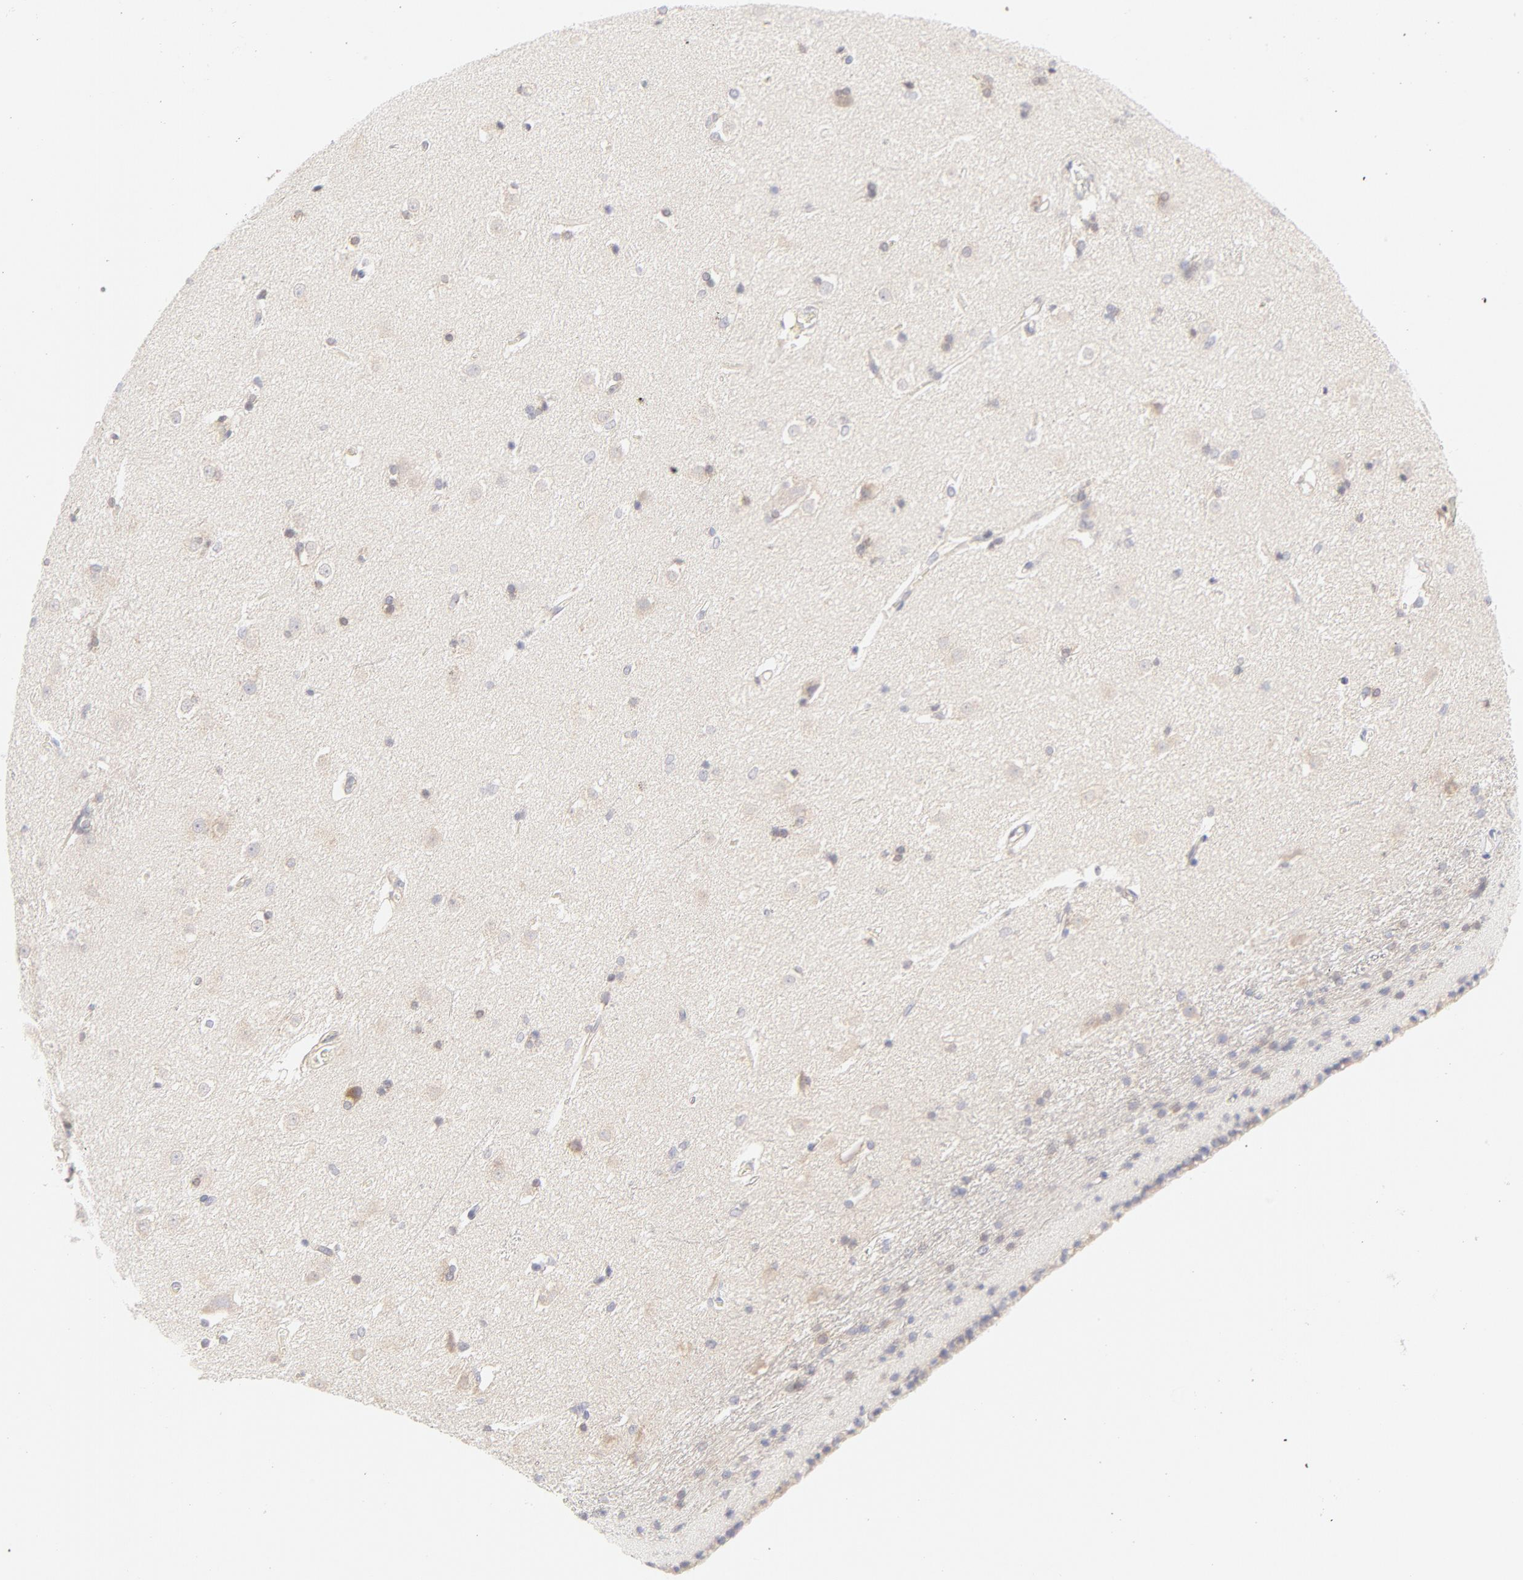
{"staining": {"intensity": "negative", "quantity": "none", "location": "none"}, "tissue": "caudate", "cell_type": "Glial cells", "image_type": "normal", "snomed": [{"axis": "morphology", "description": "Normal tissue, NOS"}, {"axis": "topography", "description": "Lateral ventricle wall"}], "caption": "DAB immunohistochemical staining of unremarkable caudate exhibits no significant staining in glial cells.", "gene": "RPS6KA1", "patient": {"sex": "female", "age": 19}}